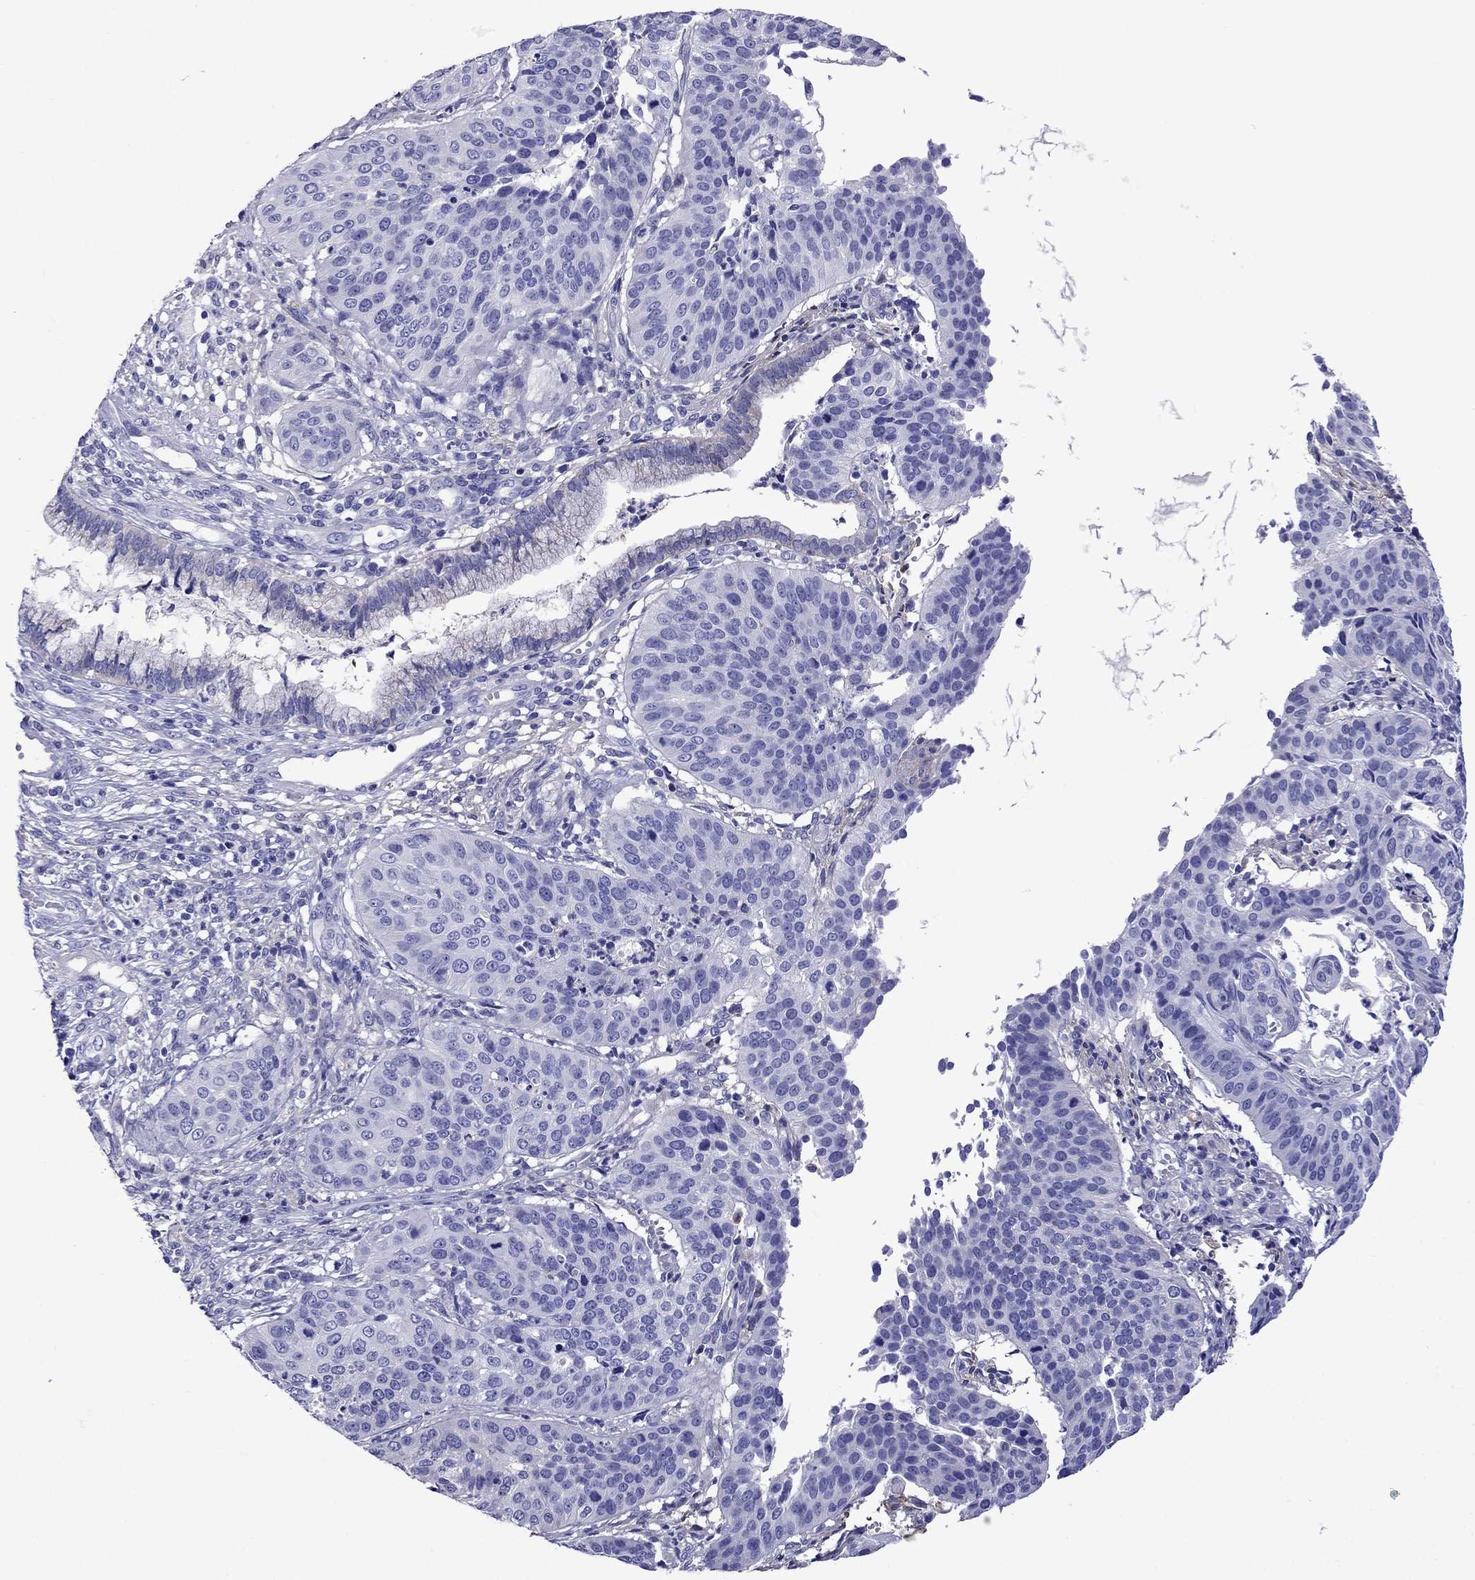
{"staining": {"intensity": "negative", "quantity": "none", "location": "none"}, "tissue": "cervical cancer", "cell_type": "Tumor cells", "image_type": "cancer", "snomed": [{"axis": "morphology", "description": "Normal tissue, NOS"}, {"axis": "morphology", "description": "Squamous cell carcinoma, NOS"}, {"axis": "topography", "description": "Cervix"}], "caption": "Protein analysis of squamous cell carcinoma (cervical) exhibits no significant expression in tumor cells.", "gene": "SCG2", "patient": {"sex": "female", "age": 39}}